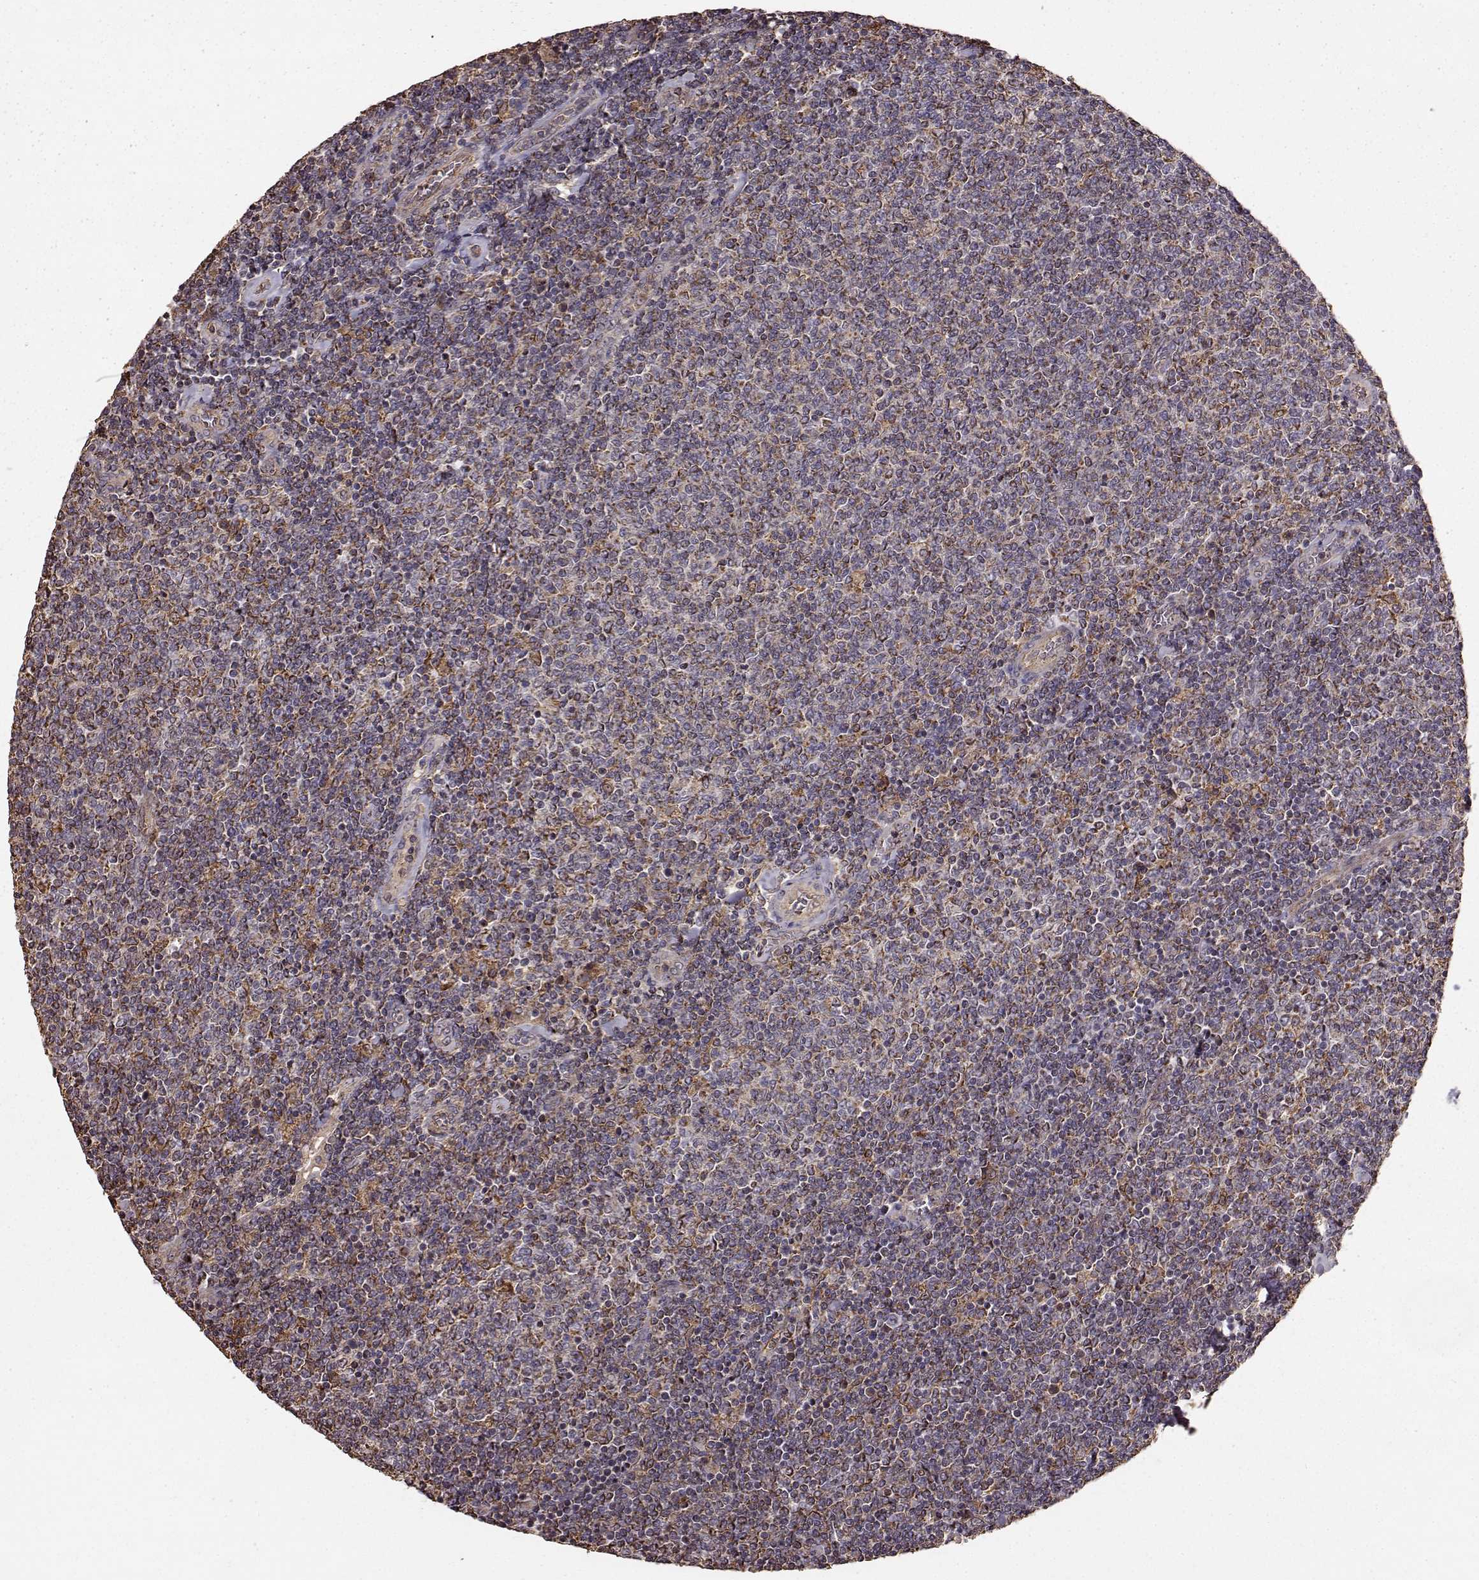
{"staining": {"intensity": "moderate", "quantity": "25%-75%", "location": "cytoplasmic/membranous"}, "tissue": "lymphoma", "cell_type": "Tumor cells", "image_type": "cancer", "snomed": [{"axis": "morphology", "description": "Malignant lymphoma, non-Hodgkin's type, Low grade"}, {"axis": "topography", "description": "Lymph node"}], "caption": "DAB immunohistochemical staining of human low-grade malignant lymphoma, non-Hodgkin's type exhibits moderate cytoplasmic/membranous protein positivity in about 25%-75% of tumor cells.", "gene": "PTGES2", "patient": {"sex": "male", "age": 52}}